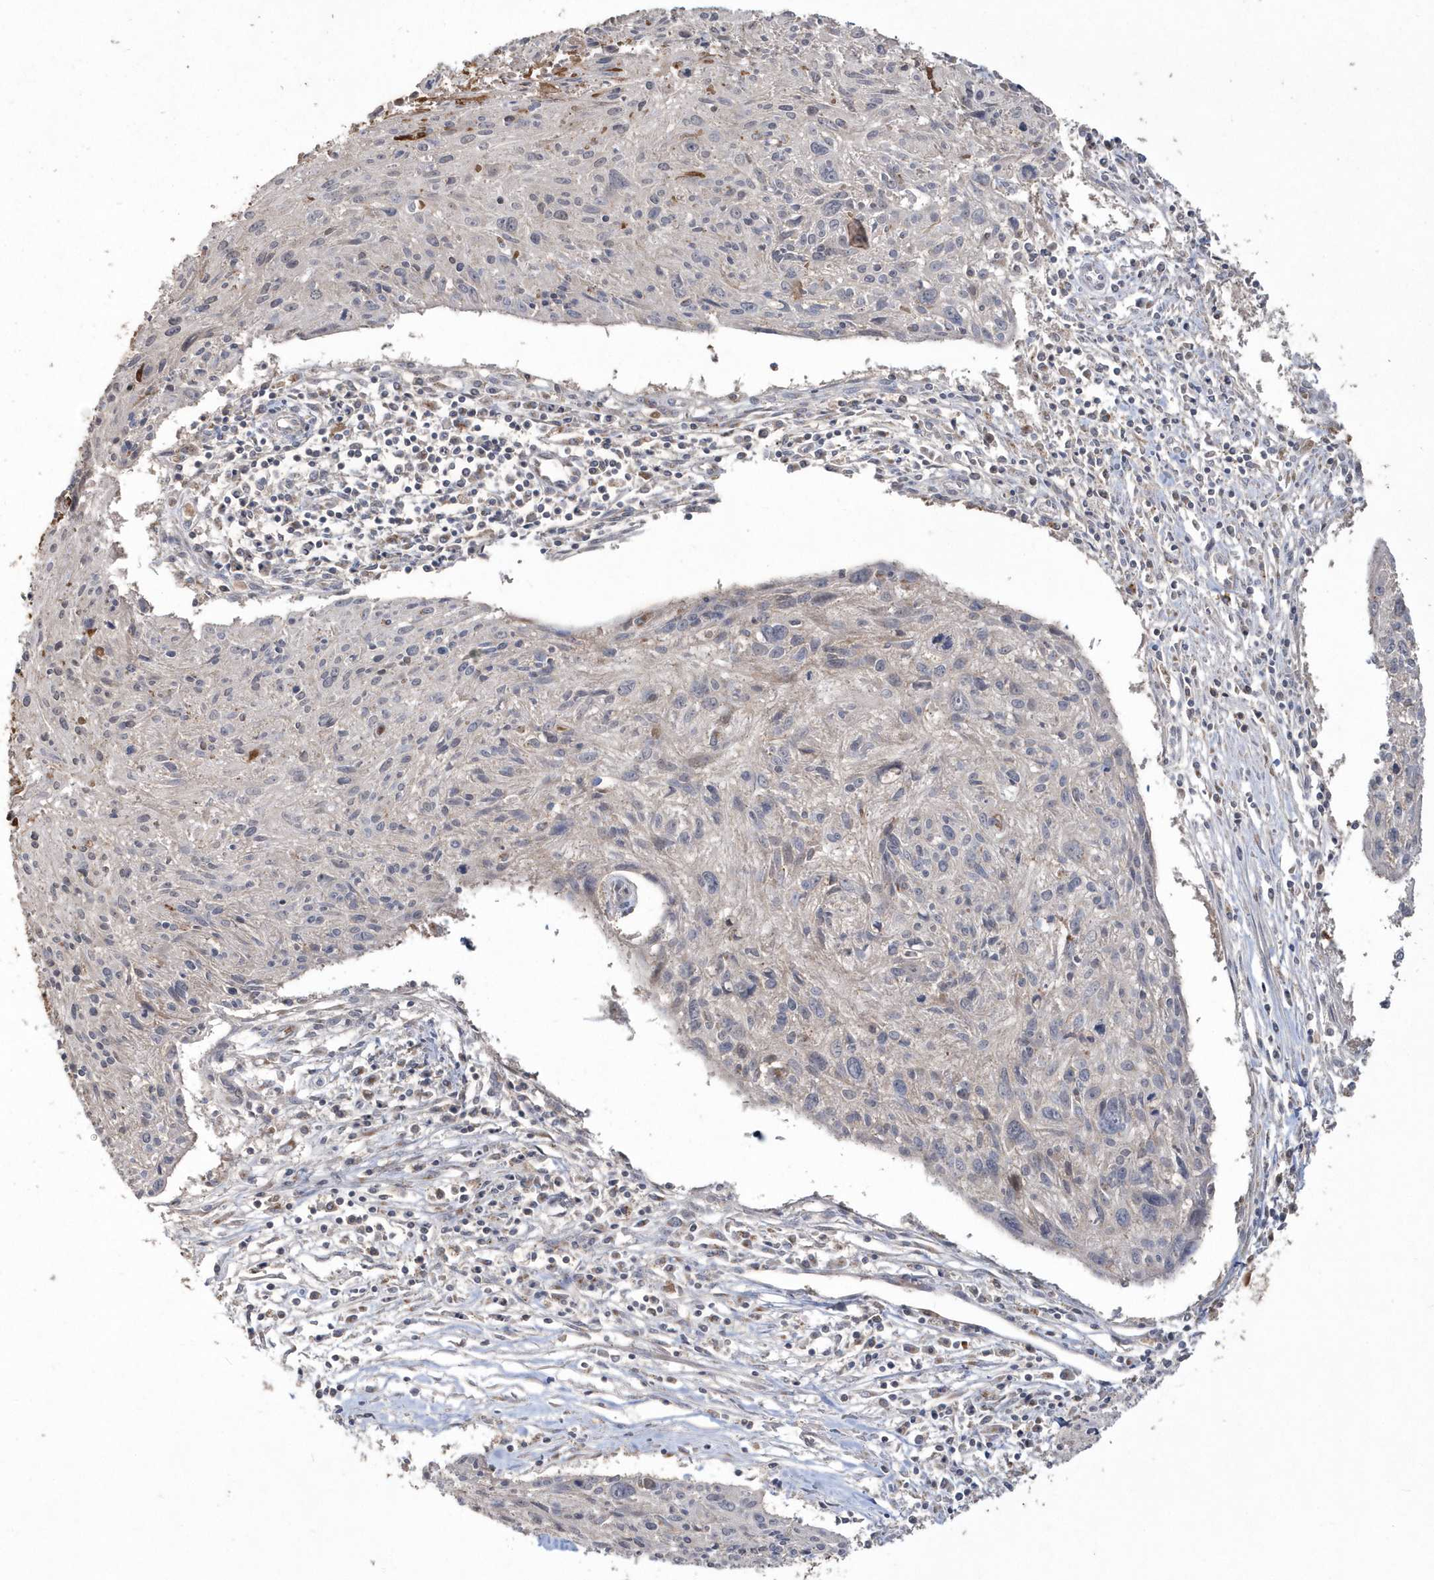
{"staining": {"intensity": "negative", "quantity": "none", "location": "none"}, "tissue": "cervical cancer", "cell_type": "Tumor cells", "image_type": "cancer", "snomed": [{"axis": "morphology", "description": "Squamous cell carcinoma, NOS"}, {"axis": "topography", "description": "Cervix"}], "caption": "The immunohistochemistry (IHC) image has no significant positivity in tumor cells of cervical squamous cell carcinoma tissue.", "gene": "GEMIN6", "patient": {"sex": "female", "age": 51}}